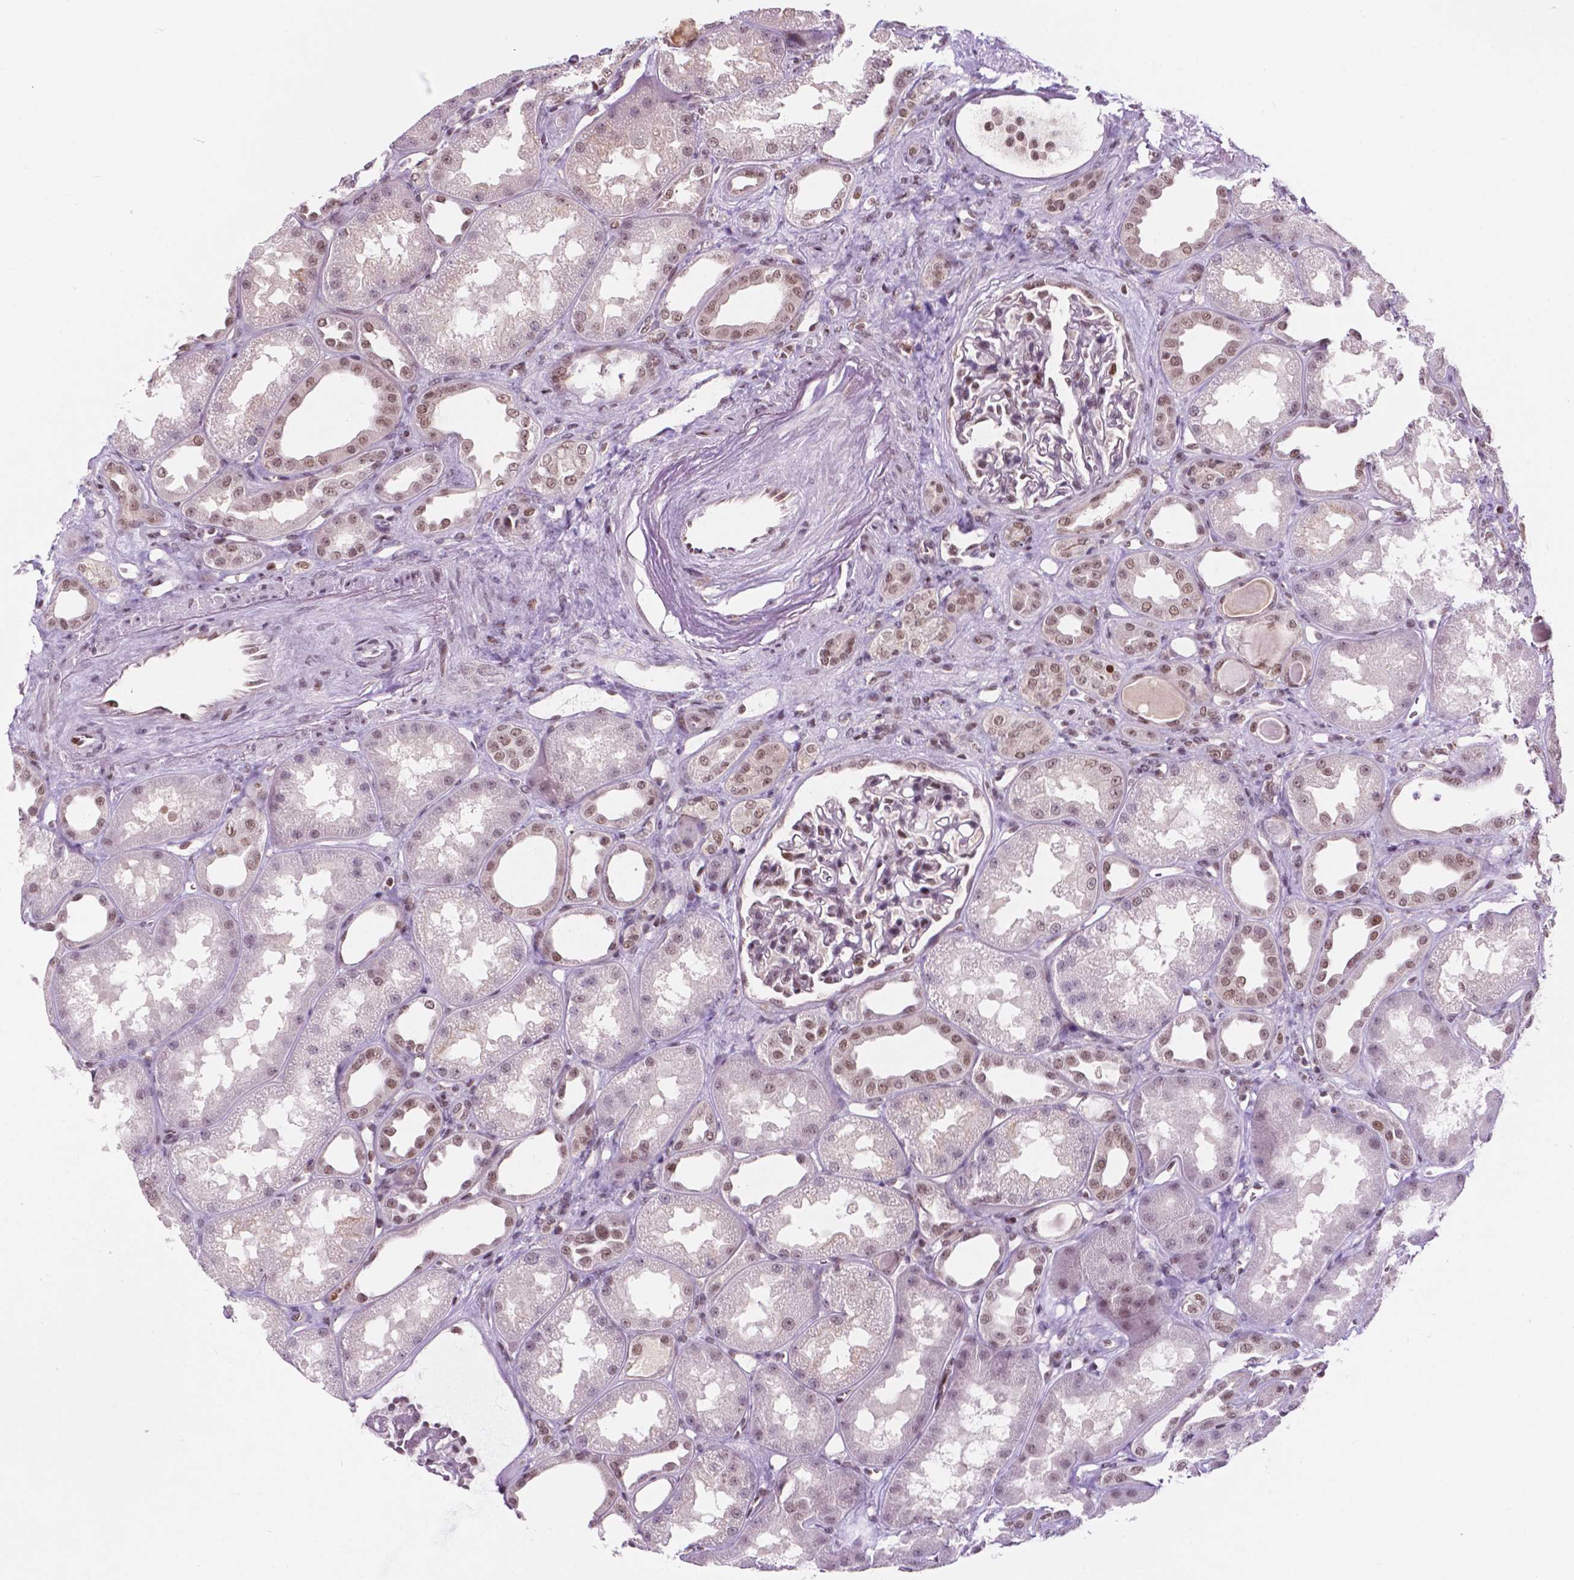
{"staining": {"intensity": "moderate", "quantity": "25%-75%", "location": "nuclear"}, "tissue": "kidney", "cell_type": "Cells in glomeruli", "image_type": "normal", "snomed": [{"axis": "morphology", "description": "Normal tissue, NOS"}, {"axis": "topography", "description": "Kidney"}], "caption": "Kidney stained for a protein (brown) exhibits moderate nuclear positive positivity in approximately 25%-75% of cells in glomeruli.", "gene": "PER2", "patient": {"sex": "male", "age": 61}}